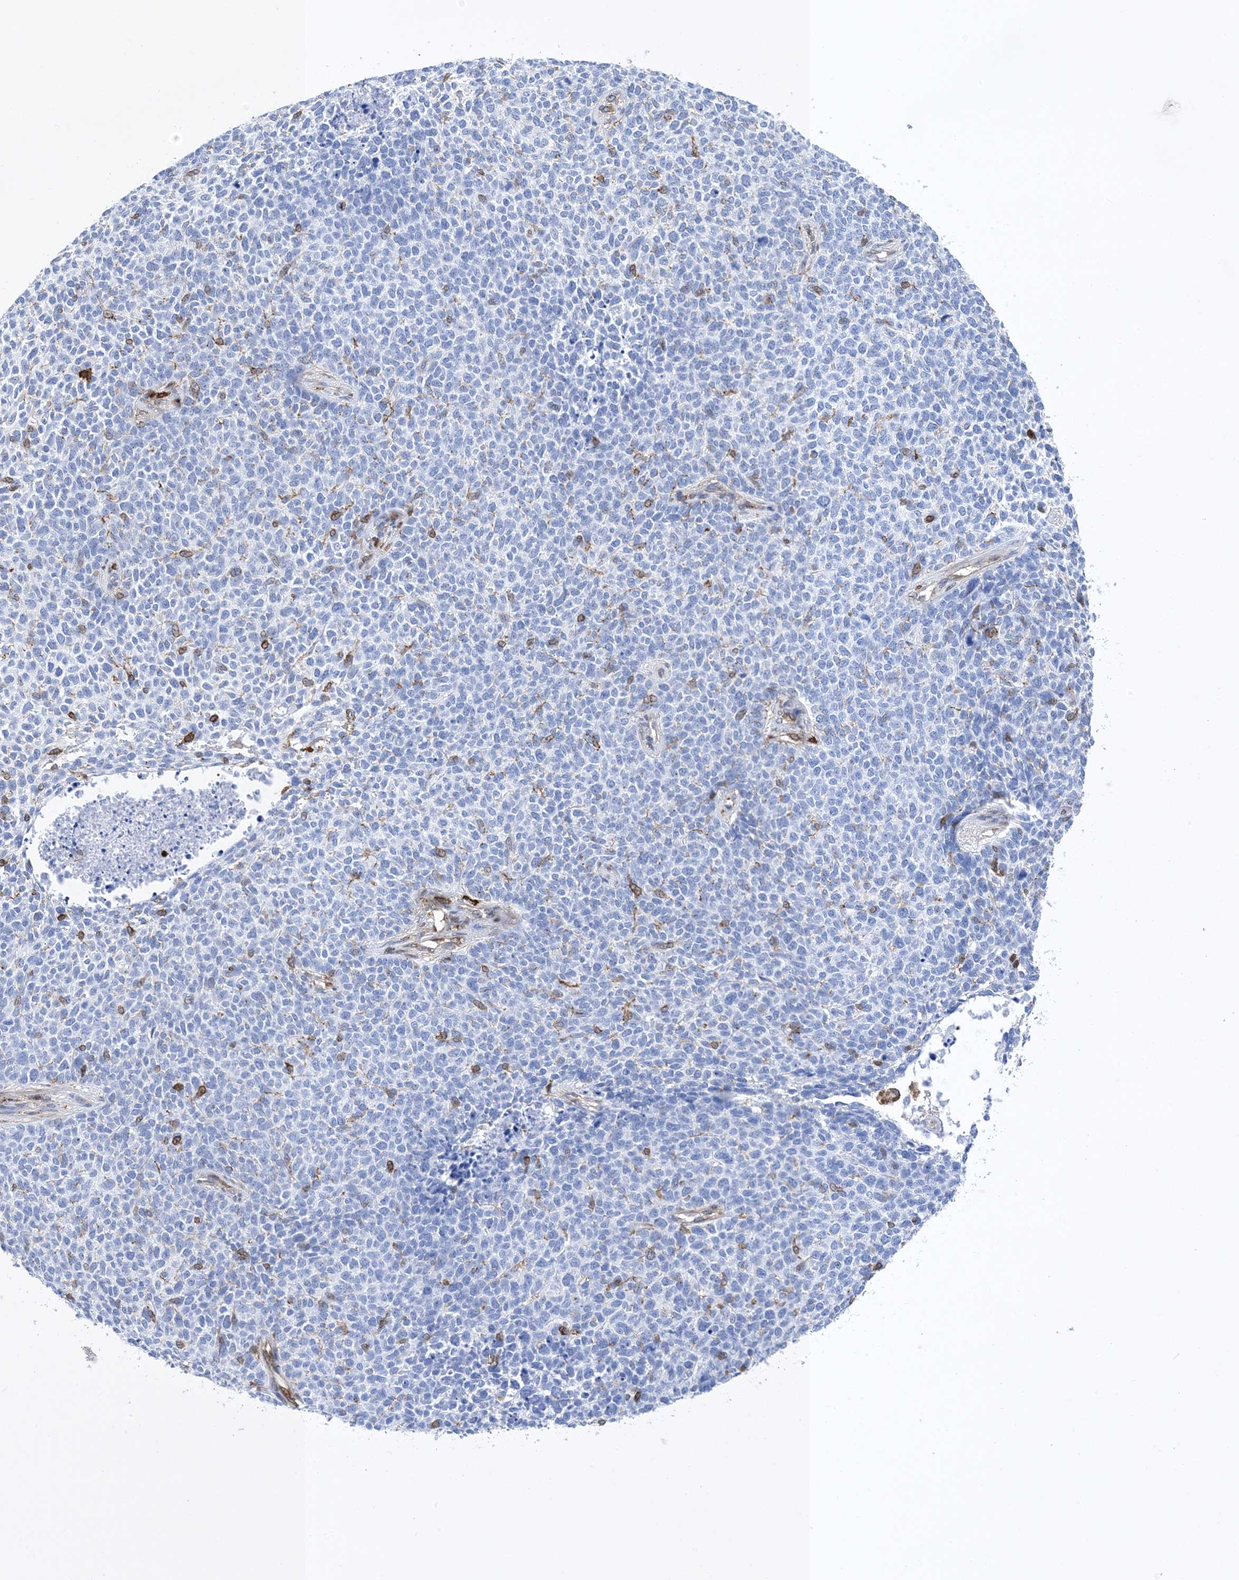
{"staining": {"intensity": "negative", "quantity": "none", "location": "none"}, "tissue": "skin cancer", "cell_type": "Tumor cells", "image_type": "cancer", "snomed": [{"axis": "morphology", "description": "Basal cell carcinoma"}, {"axis": "topography", "description": "Skin"}], "caption": "Immunohistochemistry (IHC) micrograph of neoplastic tissue: human skin basal cell carcinoma stained with DAB (3,3'-diaminobenzidine) displays no significant protein expression in tumor cells.", "gene": "ANXA1", "patient": {"sex": "female", "age": 84}}